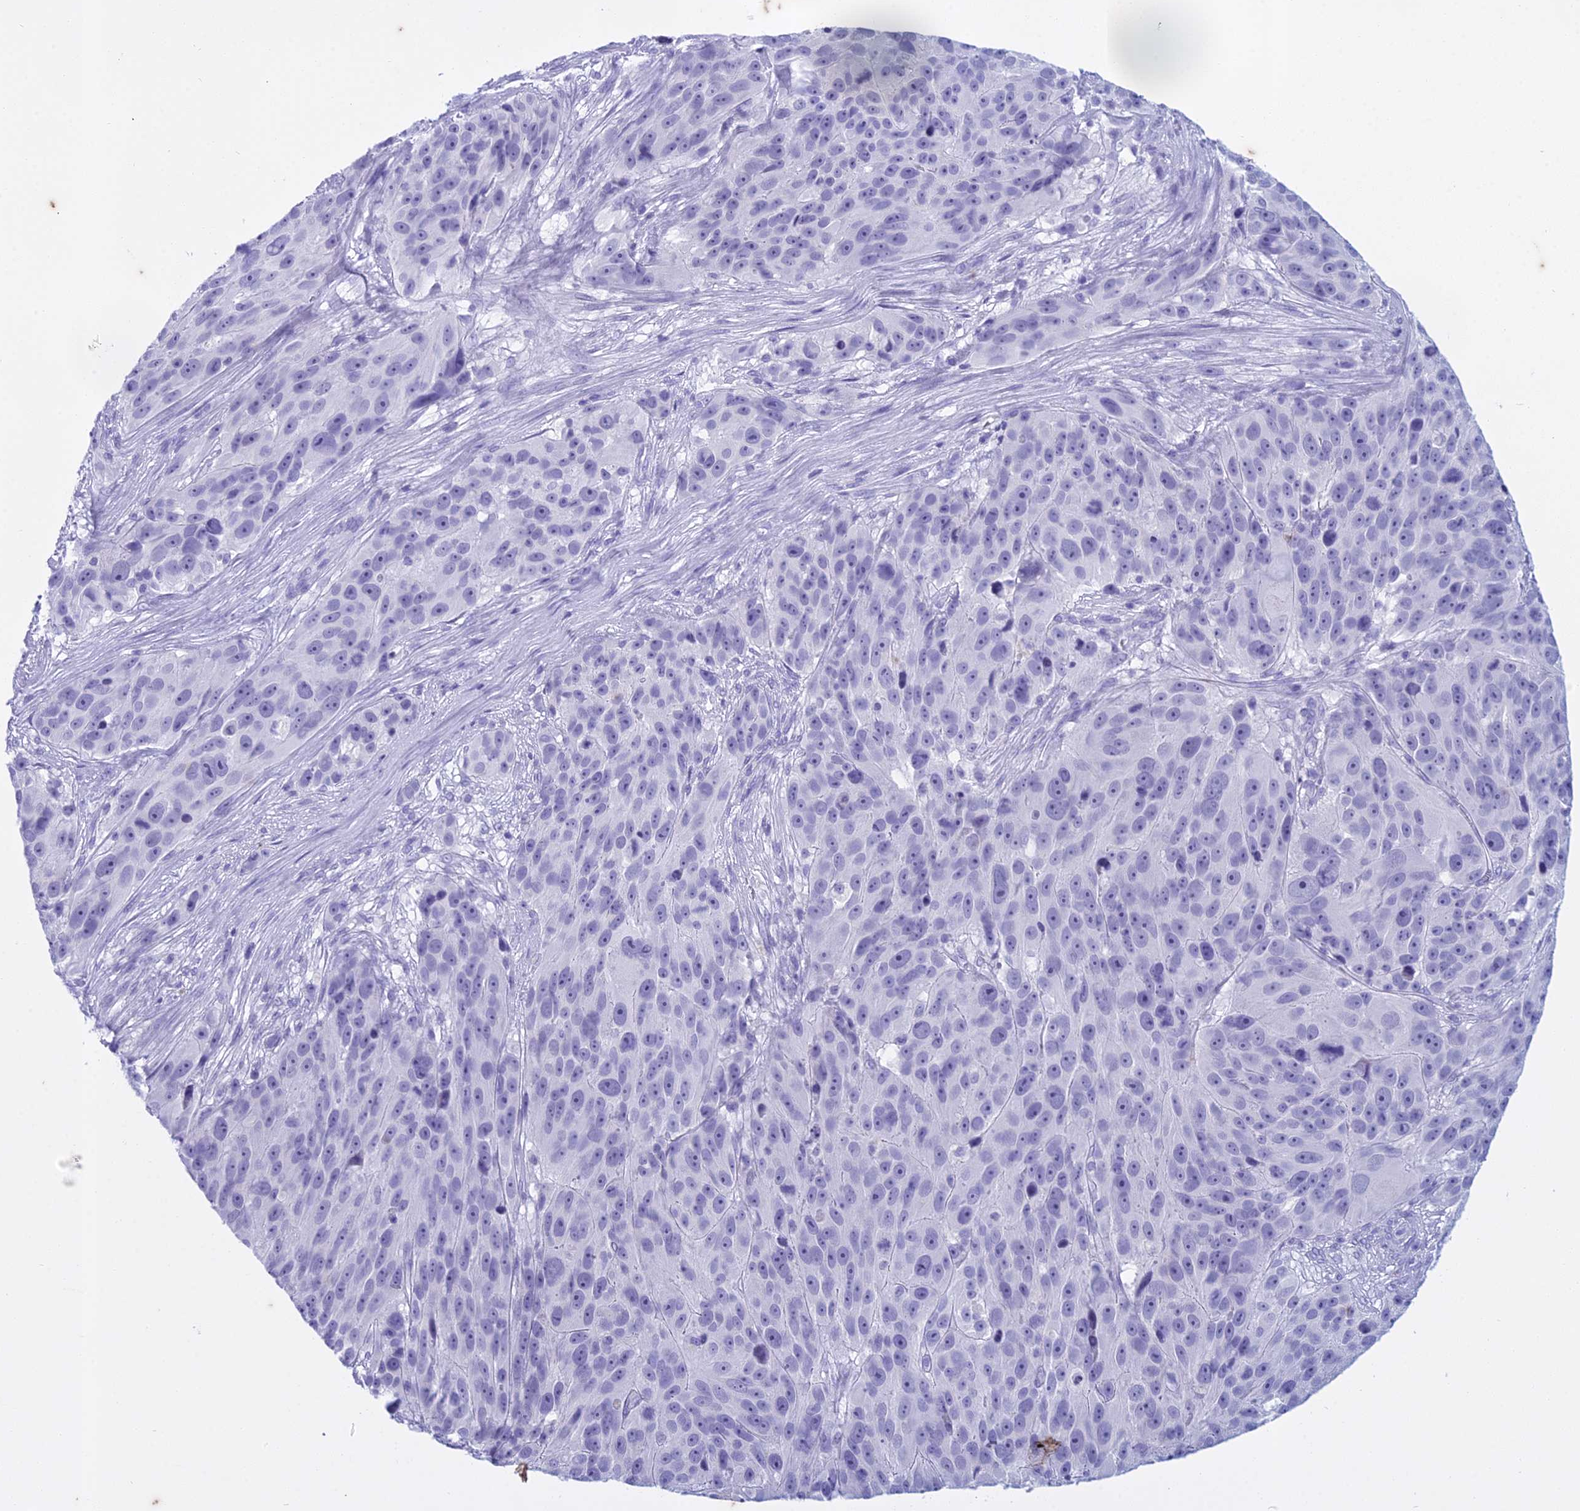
{"staining": {"intensity": "negative", "quantity": "none", "location": "none"}, "tissue": "melanoma", "cell_type": "Tumor cells", "image_type": "cancer", "snomed": [{"axis": "morphology", "description": "Malignant melanoma, NOS"}, {"axis": "topography", "description": "Skin"}], "caption": "This is a histopathology image of immunohistochemistry (IHC) staining of melanoma, which shows no positivity in tumor cells.", "gene": "HMGB4", "patient": {"sex": "male", "age": 84}}